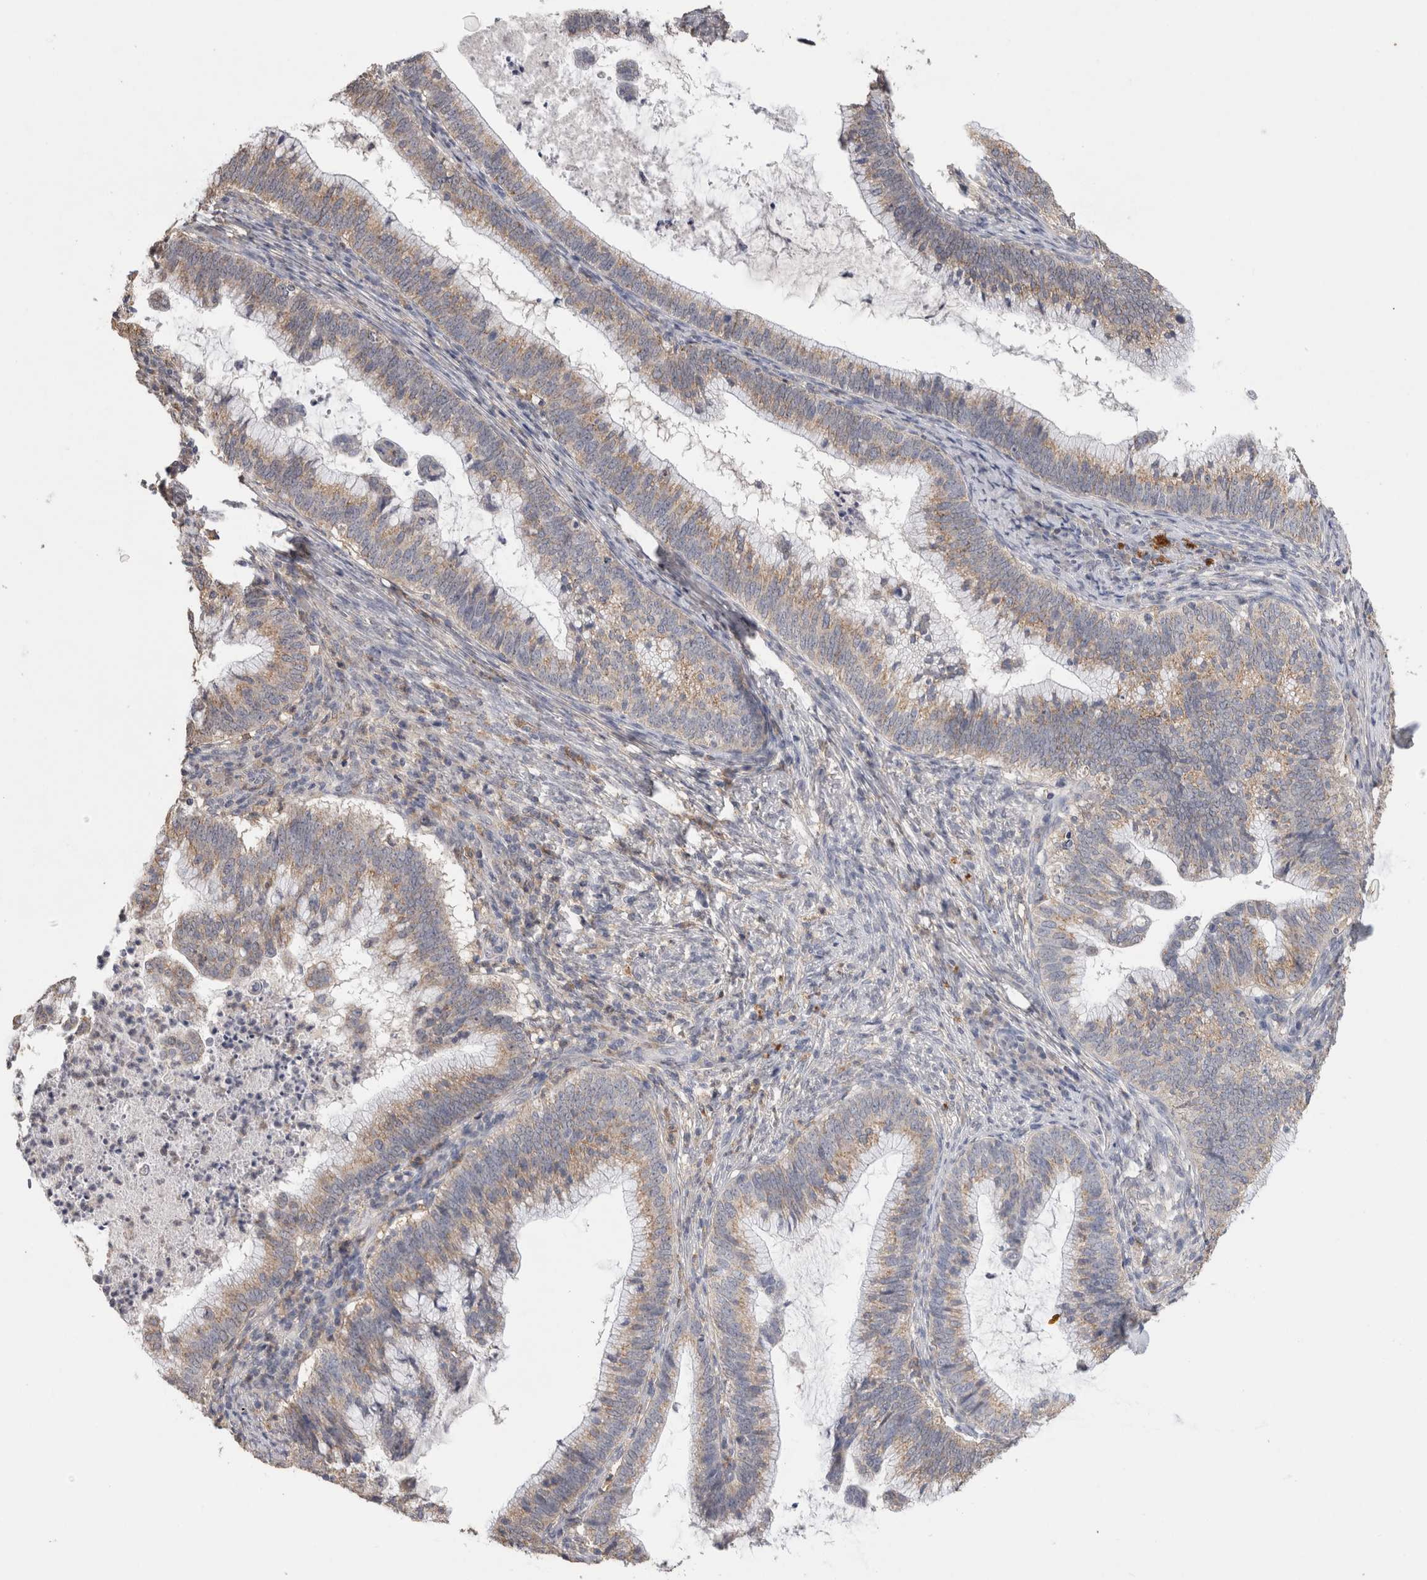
{"staining": {"intensity": "weak", "quantity": ">75%", "location": "cytoplasmic/membranous"}, "tissue": "cervical cancer", "cell_type": "Tumor cells", "image_type": "cancer", "snomed": [{"axis": "morphology", "description": "Adenocarcinoma, NOS"}, {"axis": "topography", "description": "Cervix"}], "caption": "Protein analysis of cervical cancer tissue exhibits weak cytoplasmic/membranous staining in about >75% of tumor cells. (DAB (3,3'-diaminobenzidine) IHC, brown staining for protein, blue staining for nuclei).", "gene": "CNTFR", "patient": {"sex": "female", "age": 36}}